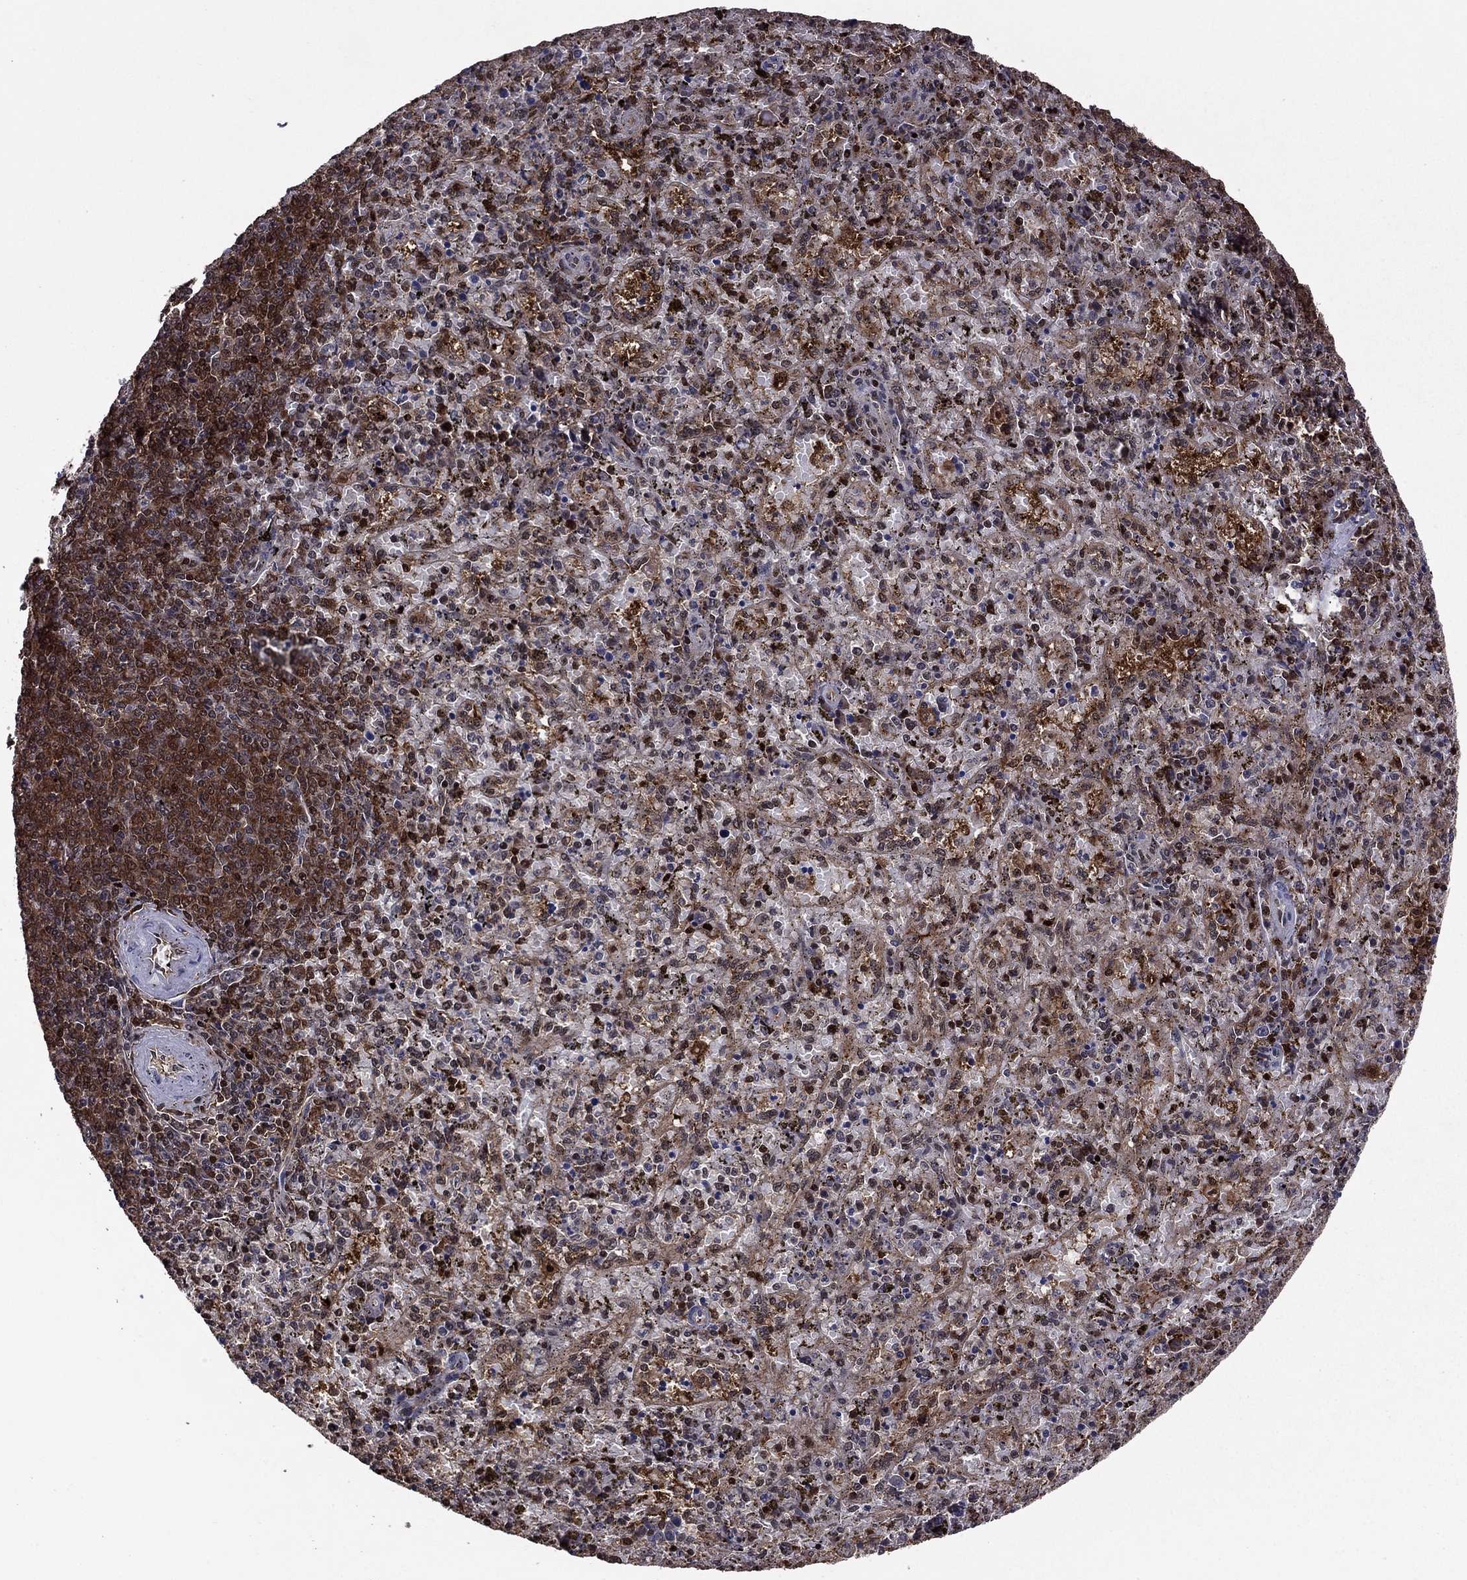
{"staining": {"intensity": "strong", "quantity": "<25%", "location": "nuclear"}, "tissue": "spleen", "cell_type": "Cells in red pulp", "image_type": "normal", "snomed": [{"axis": "morphology", "description": "Normal tissue, NOS"}, {"axis": "topography", "description": "Spleen"}], "caption": "An image showing strong nuclear positivity in about <25% of cells in red pulp in unremarkable spleen, as visualized by brown immunohistochemical staining.", "gene": "APPBP2", "patient": {"sex": "female", "age": 50}}